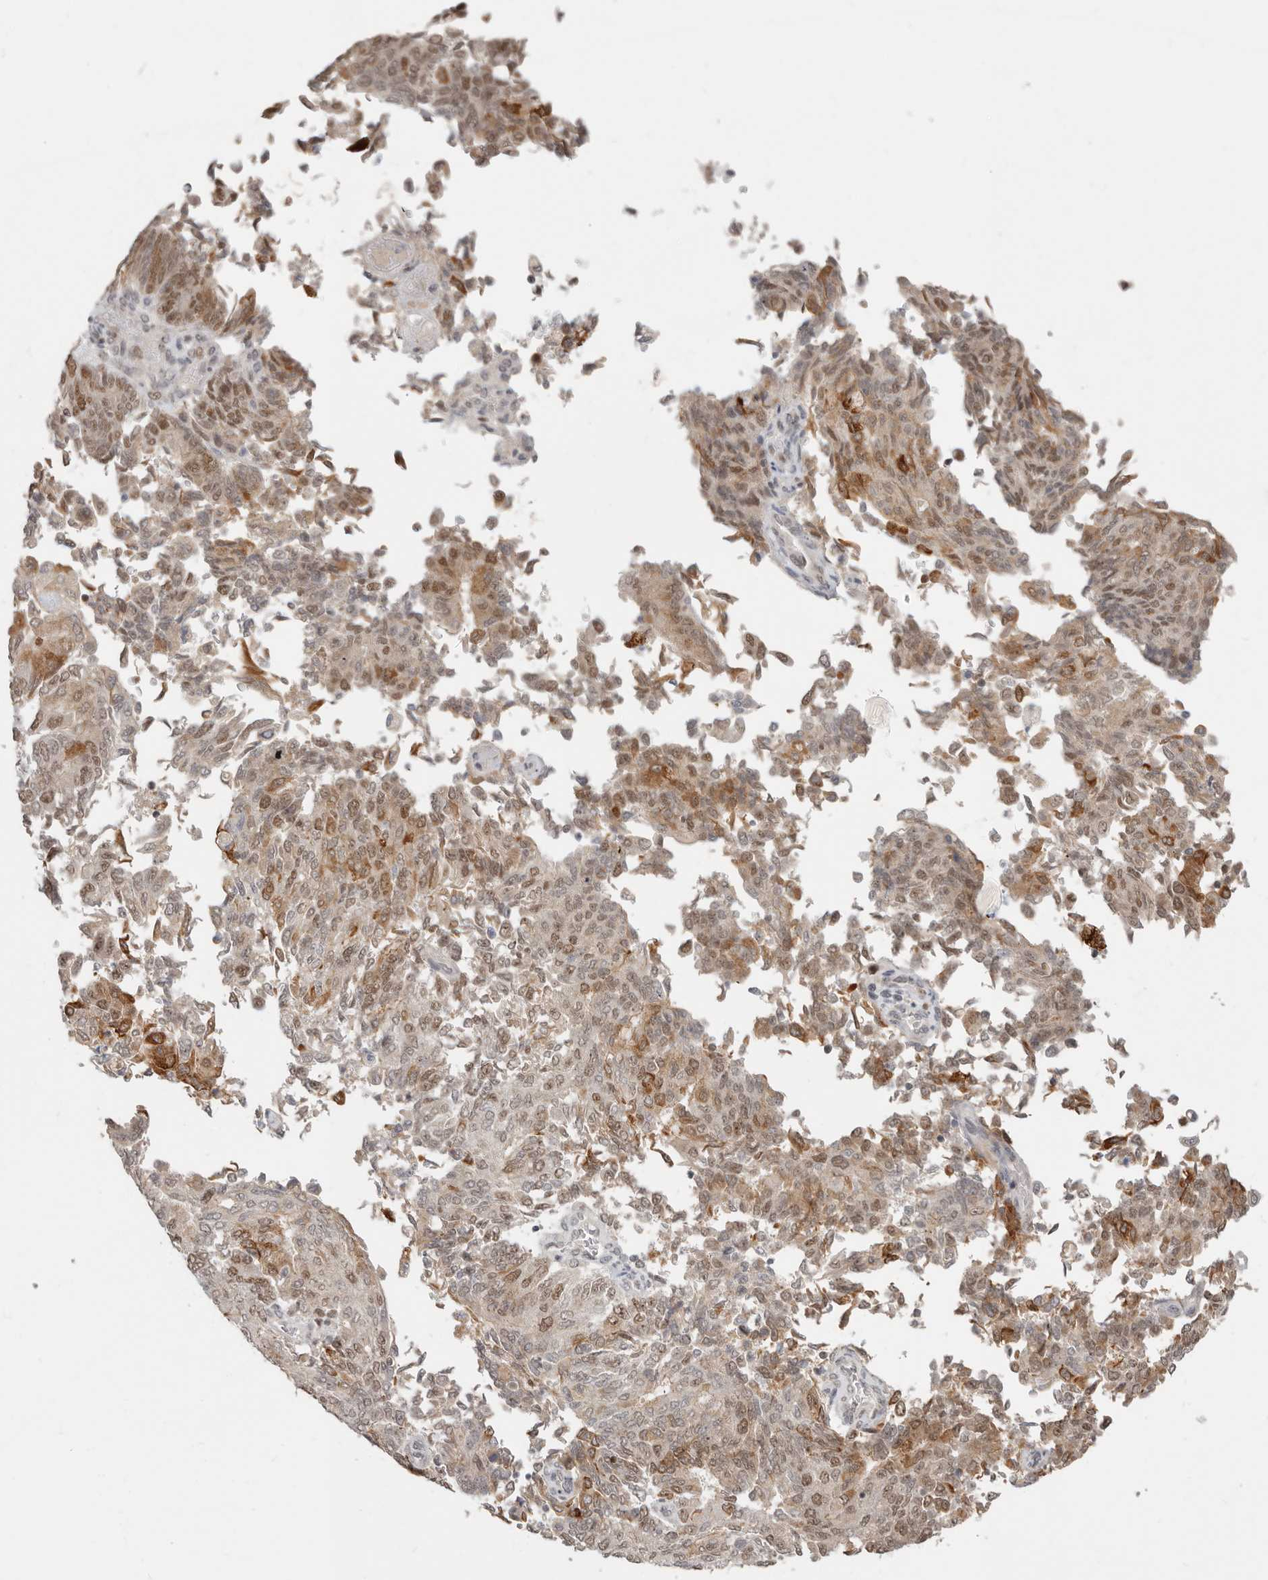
{"staining": {"intensity": "moderate", "quantity": ">75%", "location": "cytoplasmic/membranous,nuclear"}, "tissue": "endometrial cancer", "cell_type": "Tumor cells", "image_type": "cancer", "snomed": [{"axis": "morphology", "description": "Adenocarcinoma, NOS"}, {"axis": "topography", "description": "Endometrium"}], "caption": "Immunohistochemical staining of human adenocarcinoma (endometrial) displays medium levels of moderate cytoplasmic/membranous and nuclear protein expression in approximately >75% of tumor cells. The staining was performed using DAB to visualize the protein expression in brown, while the nuclei were stained in blue with hematoxylin (Magnification: 20x).", "gene": "RFC2", "patient": {"sex": "female", "age": 80}}